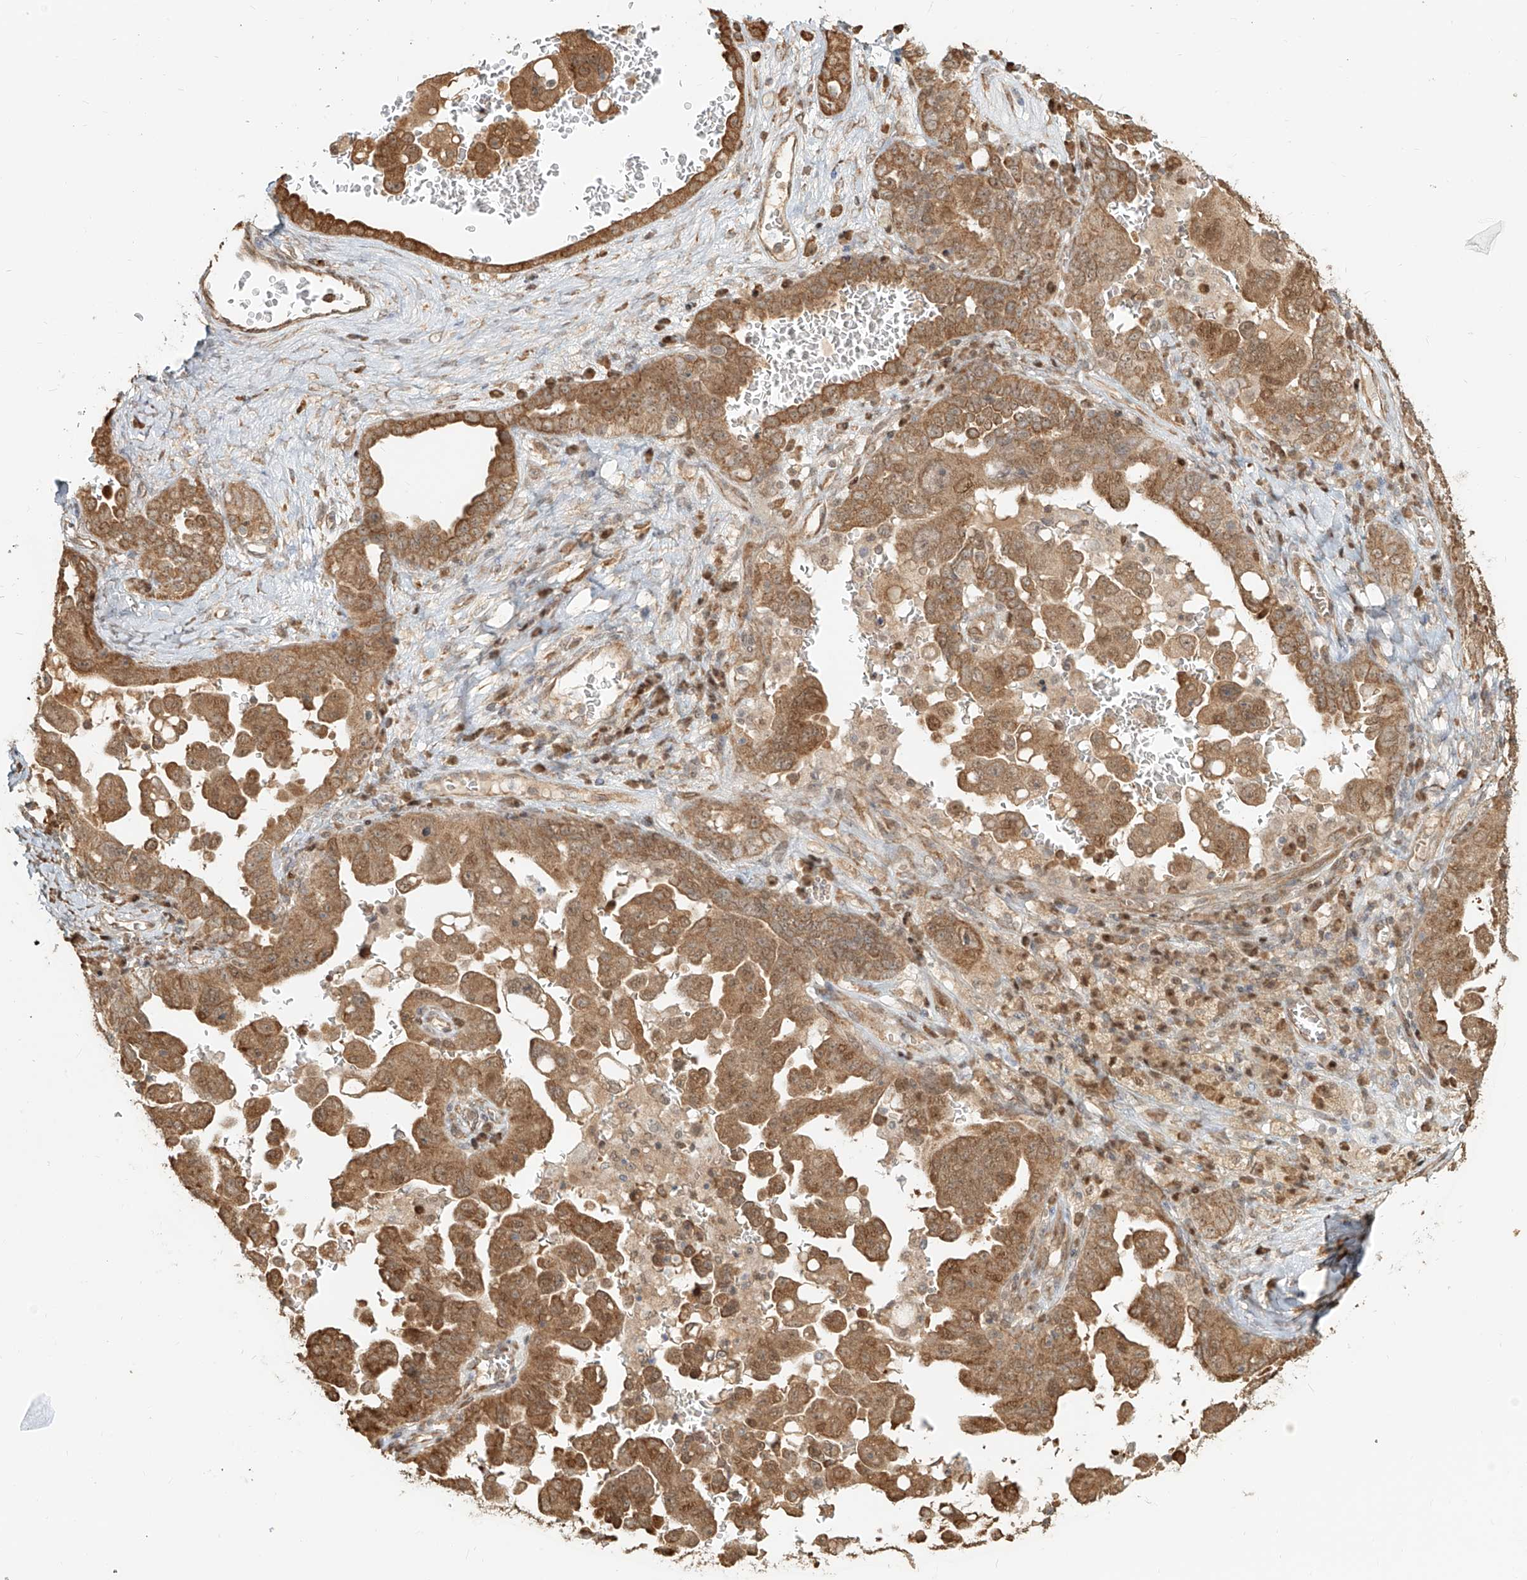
{"staining": {"intensity": "moderate", "quantity": ">75%", "location": "cytoplasmic/membranous"}, "tissue": "ovarian cancer", "cell_type": "Tumor cells", "image_type": "cancer", "snomed": [{"axis": "morphology", "description": "Carcinoma, endometroid"}, {"axis": "topography", "description": "Ovary"}], "caption": "Moderate cytoplasmic/membranous staining is identified in about >75% of tumor cells in ovarian cancer.", "gene": "UBE2K", "patient": {"sex": "female", "age": 62}}